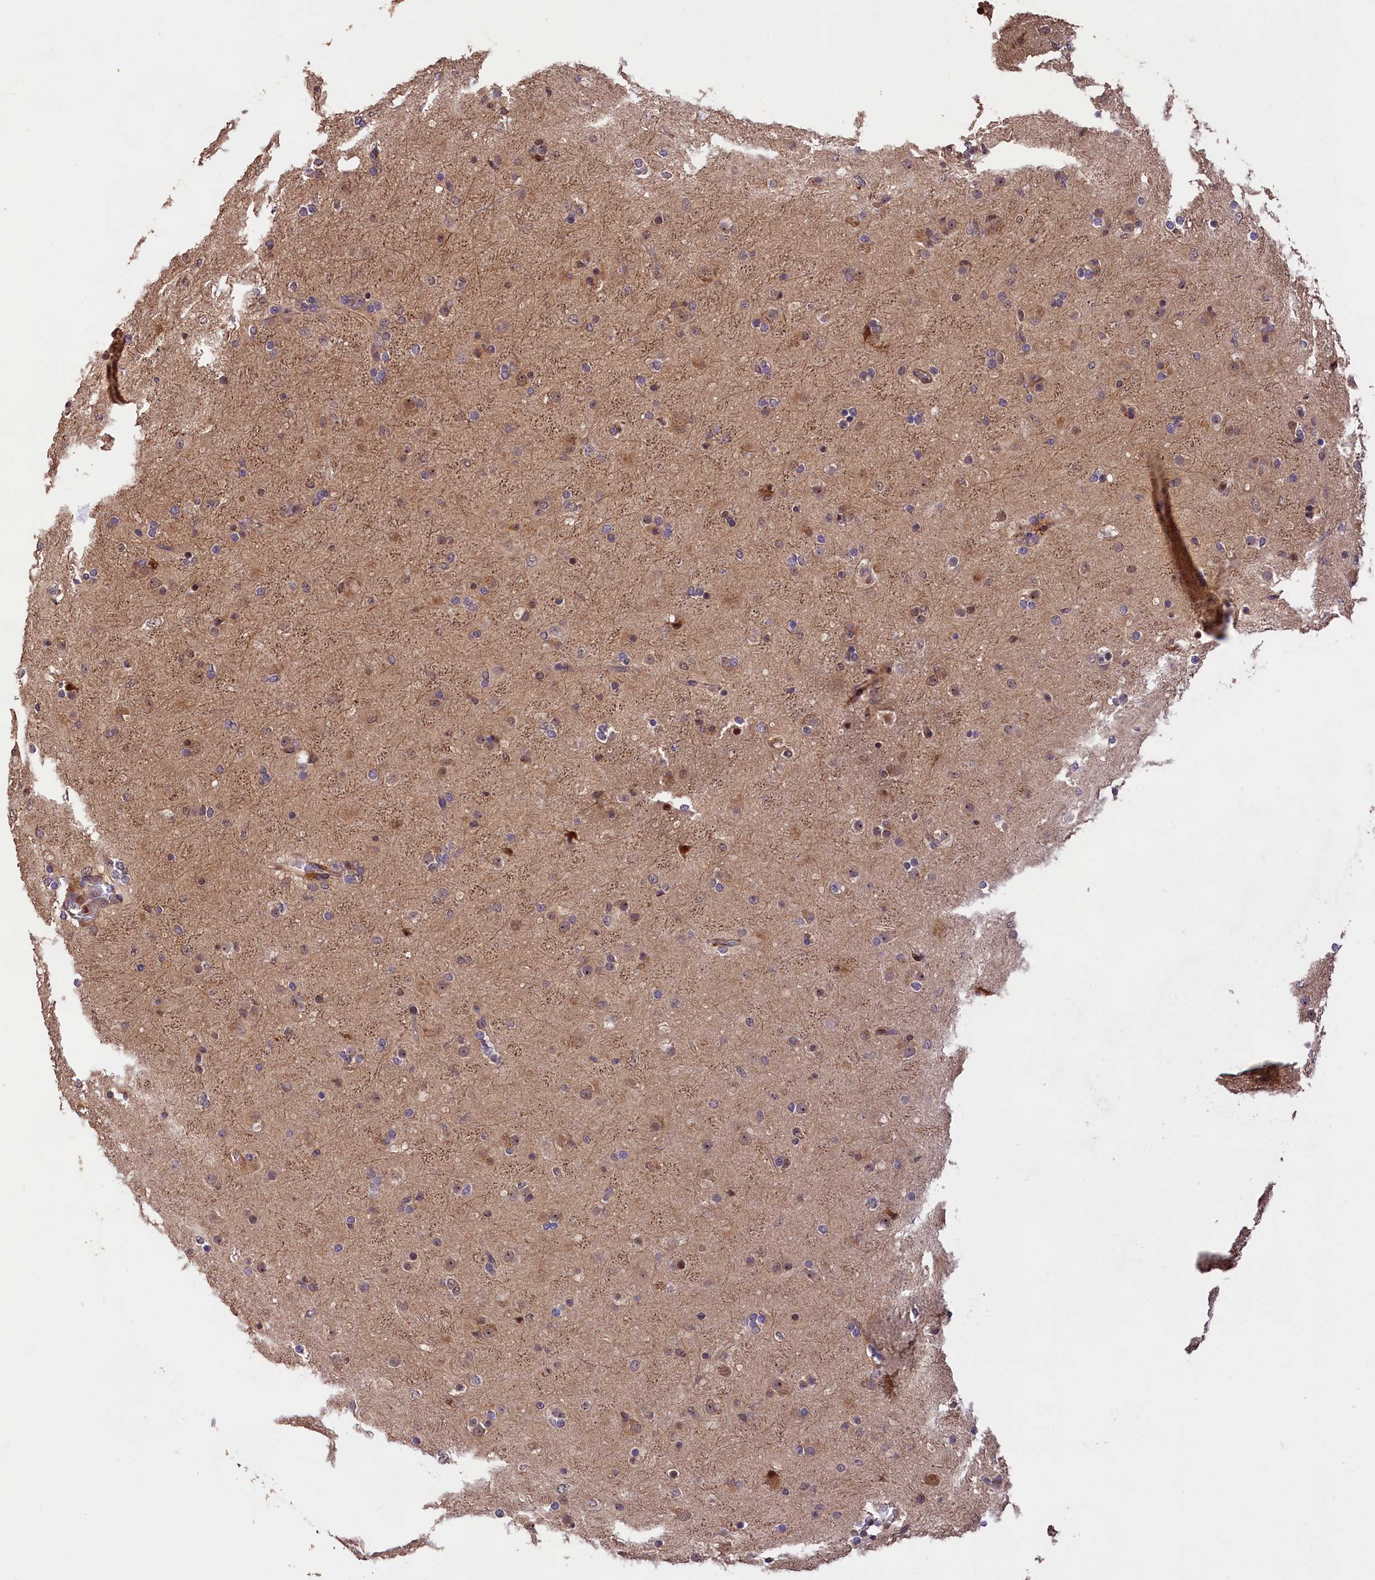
{"staining": {"intensity": "moderate", "quantity": "<25%", "location": "nuclear"}, "tissue": "glioma", "cell_type": "Tumor cells", "image_type": "cancer", "snomed": [{"axis": "morphology", "description": "Glioma, malignant, Low grade"}, {"axis": "topography", "description": "Brain"}], "caption": "Tumor cells display low levels of moderate nuclear positivity in about <25% of cells in low-grade glioma (malignant).", "gene": "PHAF1", "patient": {"sex": "male", "age": 65}}